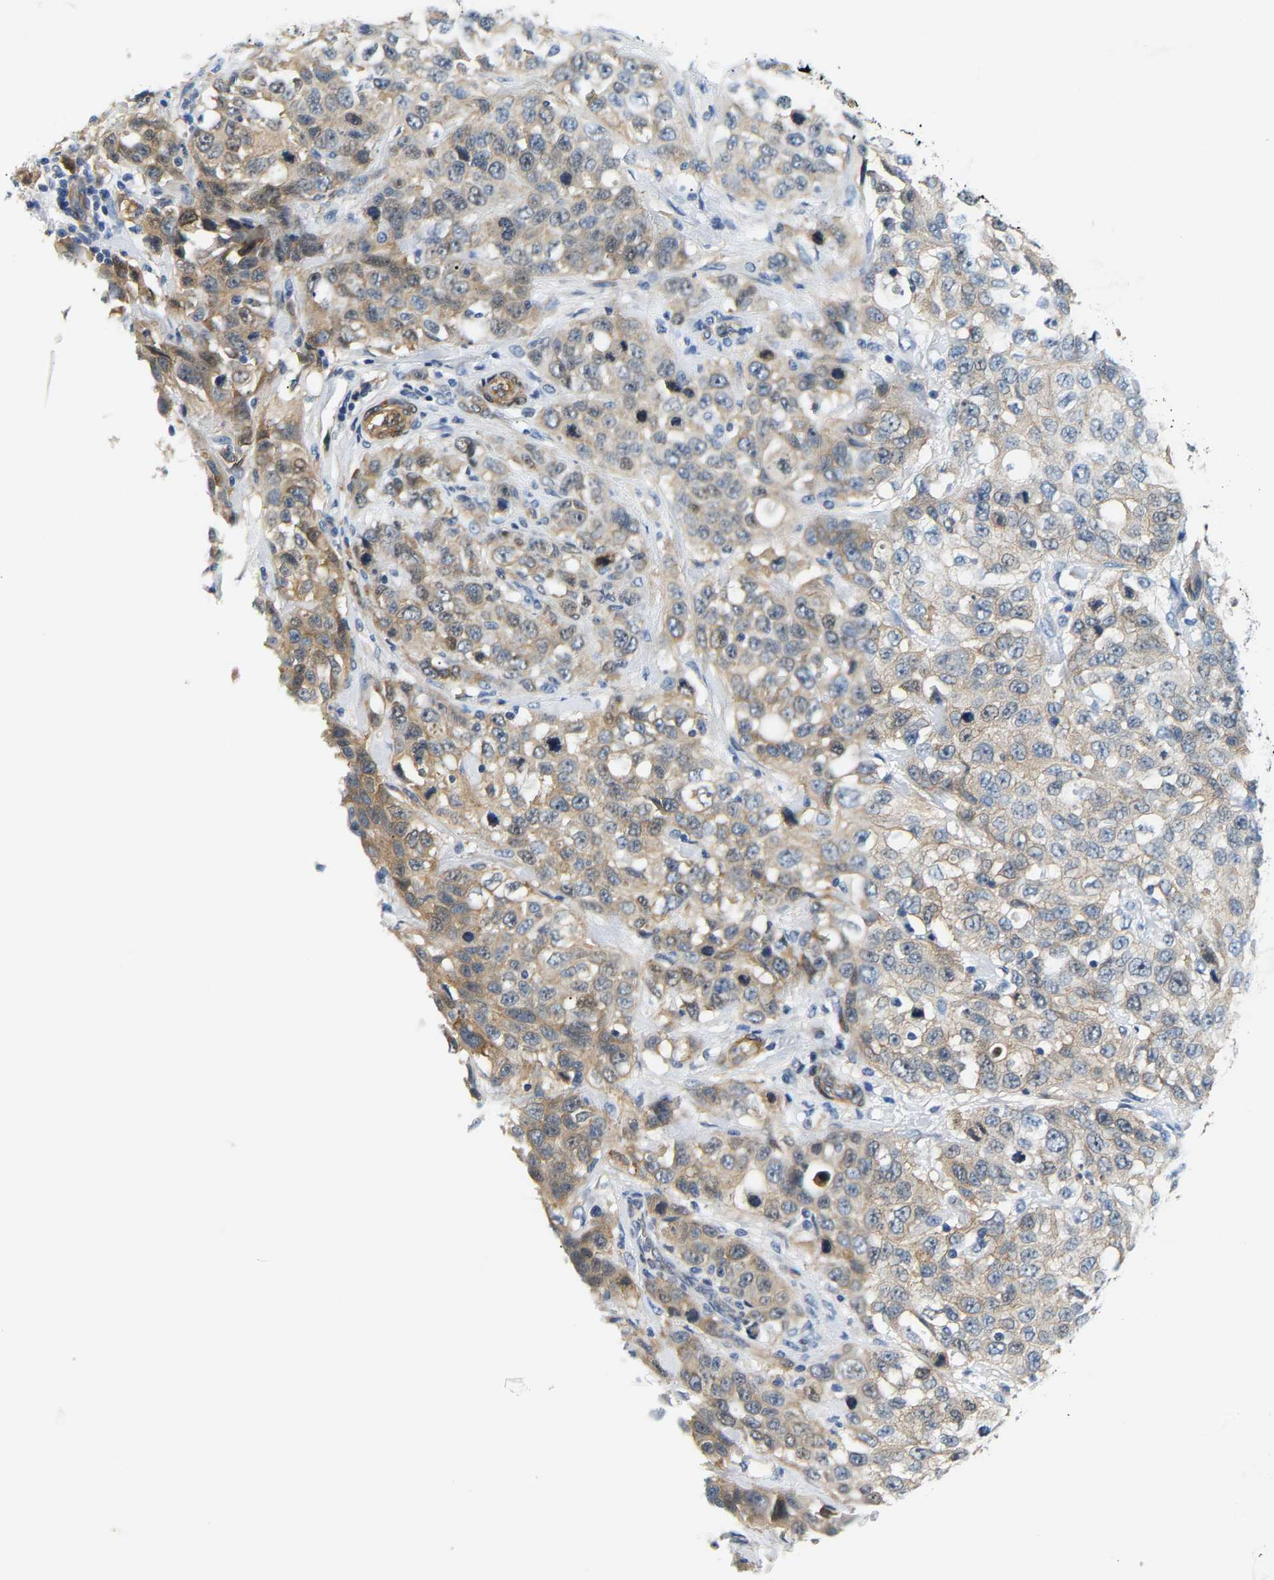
{"staining": {"intensity": "weak", "quantity": "25%-75%", "location": "cytoplasmic/membranous"}, "tissue": "stomach cancer", "cell_type": "Tumor cells", "image_type": "cancer", "snomed": [{"axis": "morphology", "description": "Normal tissue, NOS"}, {"axis": "morphology", "description": "Adenocarcinoma, NOS"}, {"axis": "topography", "description": "Stomach"}], "caption": "Adenocarcinoma (stomach) stained with IHC exhibits weak cytoplasmic/membranous positivity in approximately 25%-75% of tumor cells.", "gene": "PAWR", "patient": {"sex": "male", "age": 48}}